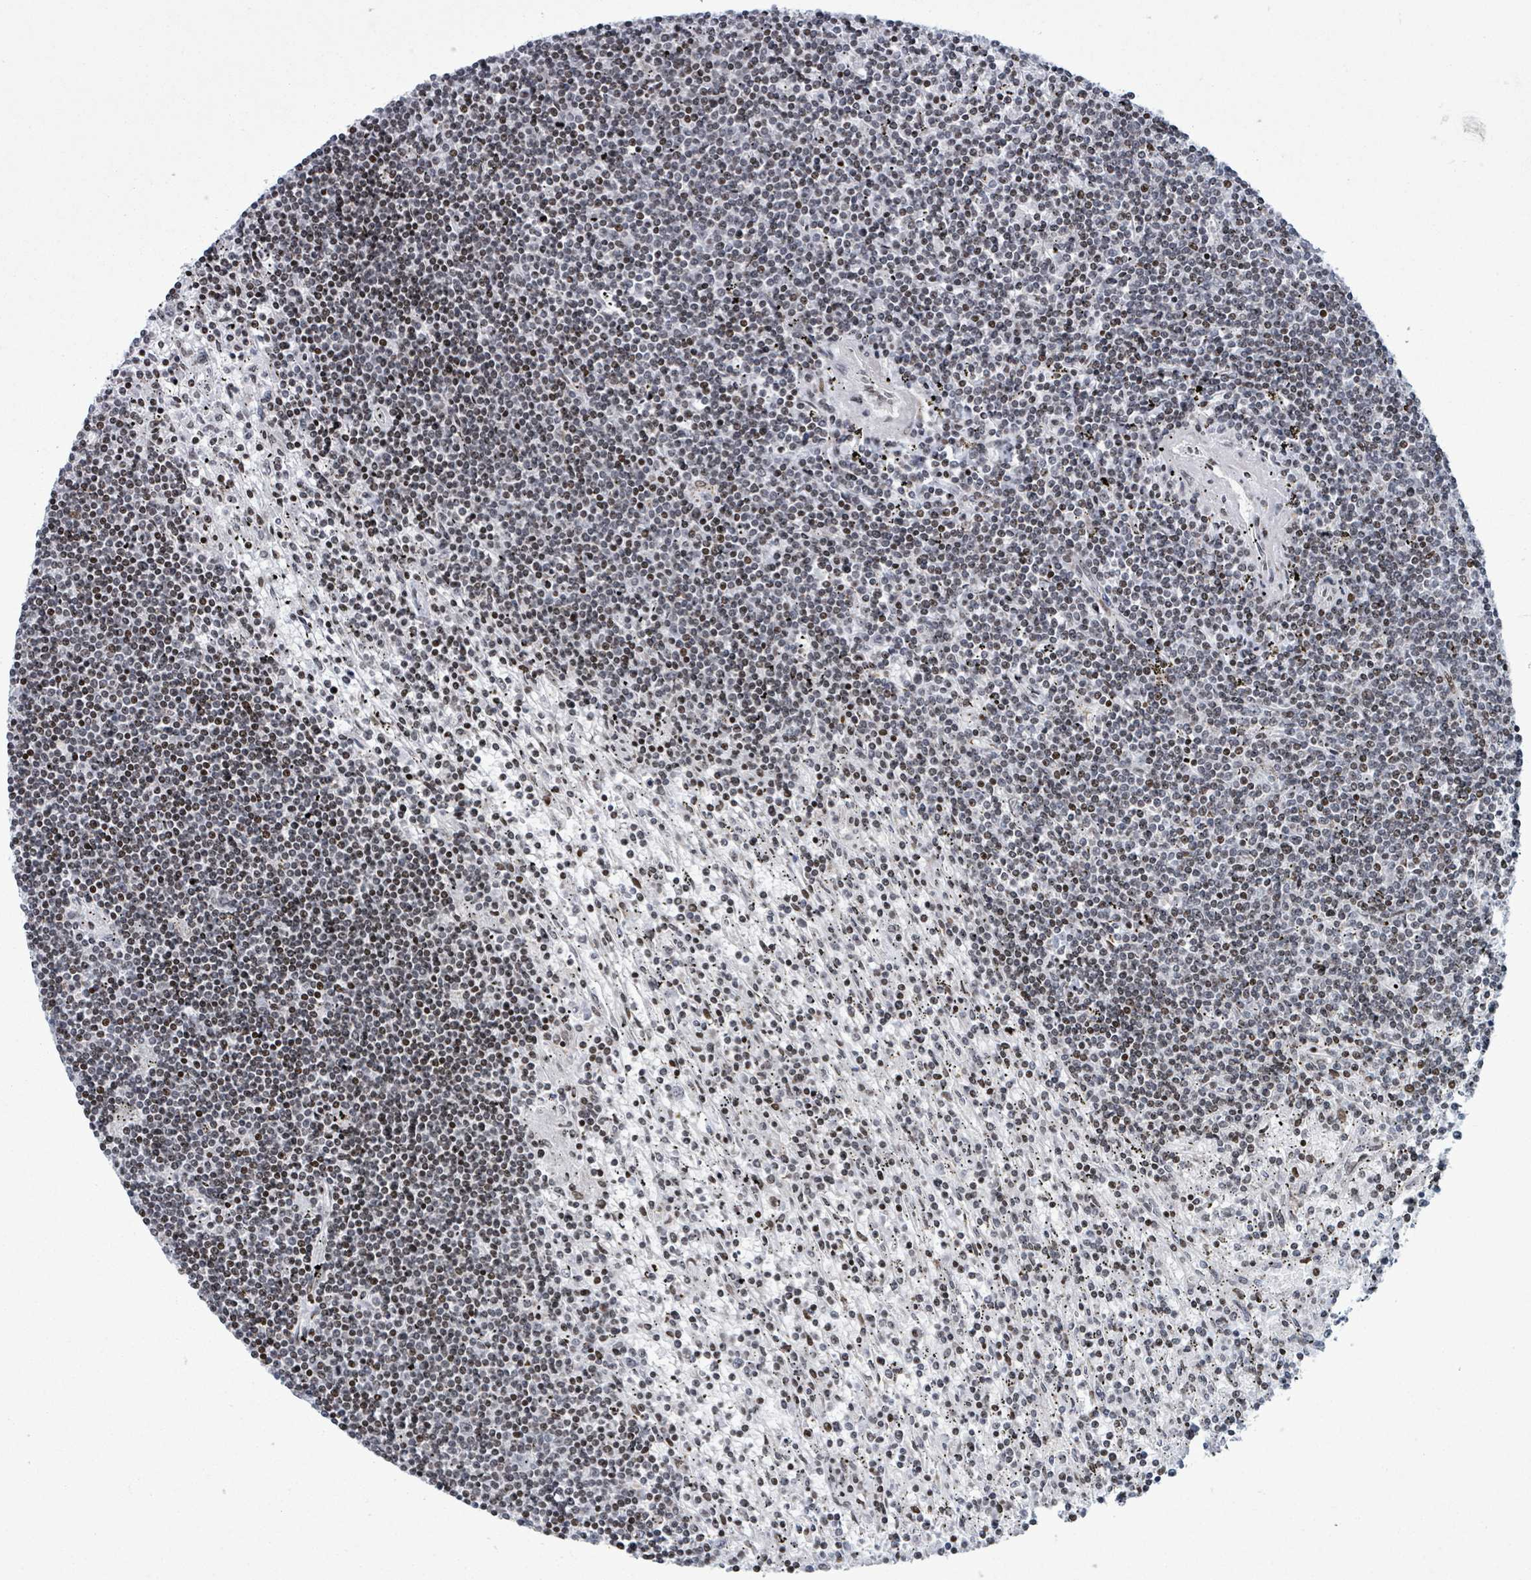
{"staining": {"intensity": "moderate", "quantity": "25%-75%", "location": "nuclear"}, "tissue": "lymphoma", "cell_type": "Tumor cells", "image_type": "cancer", "snomed": [{"axis": "morphology", "description": "Malignant lymphoma, non-Hodgkin's type, Low grade"}, {"axis": "topography", "description": "Spleen"}], "caption": "Low-grade malignant lymphoma, non-Hodgkin's type stained with DAB IHC demonstrates medium levels of moderate nuclear staining in approximately 25%-75% of tumor cells.", "gene": "FNDC4", "patient": {"sex": "male", "age": 76}}